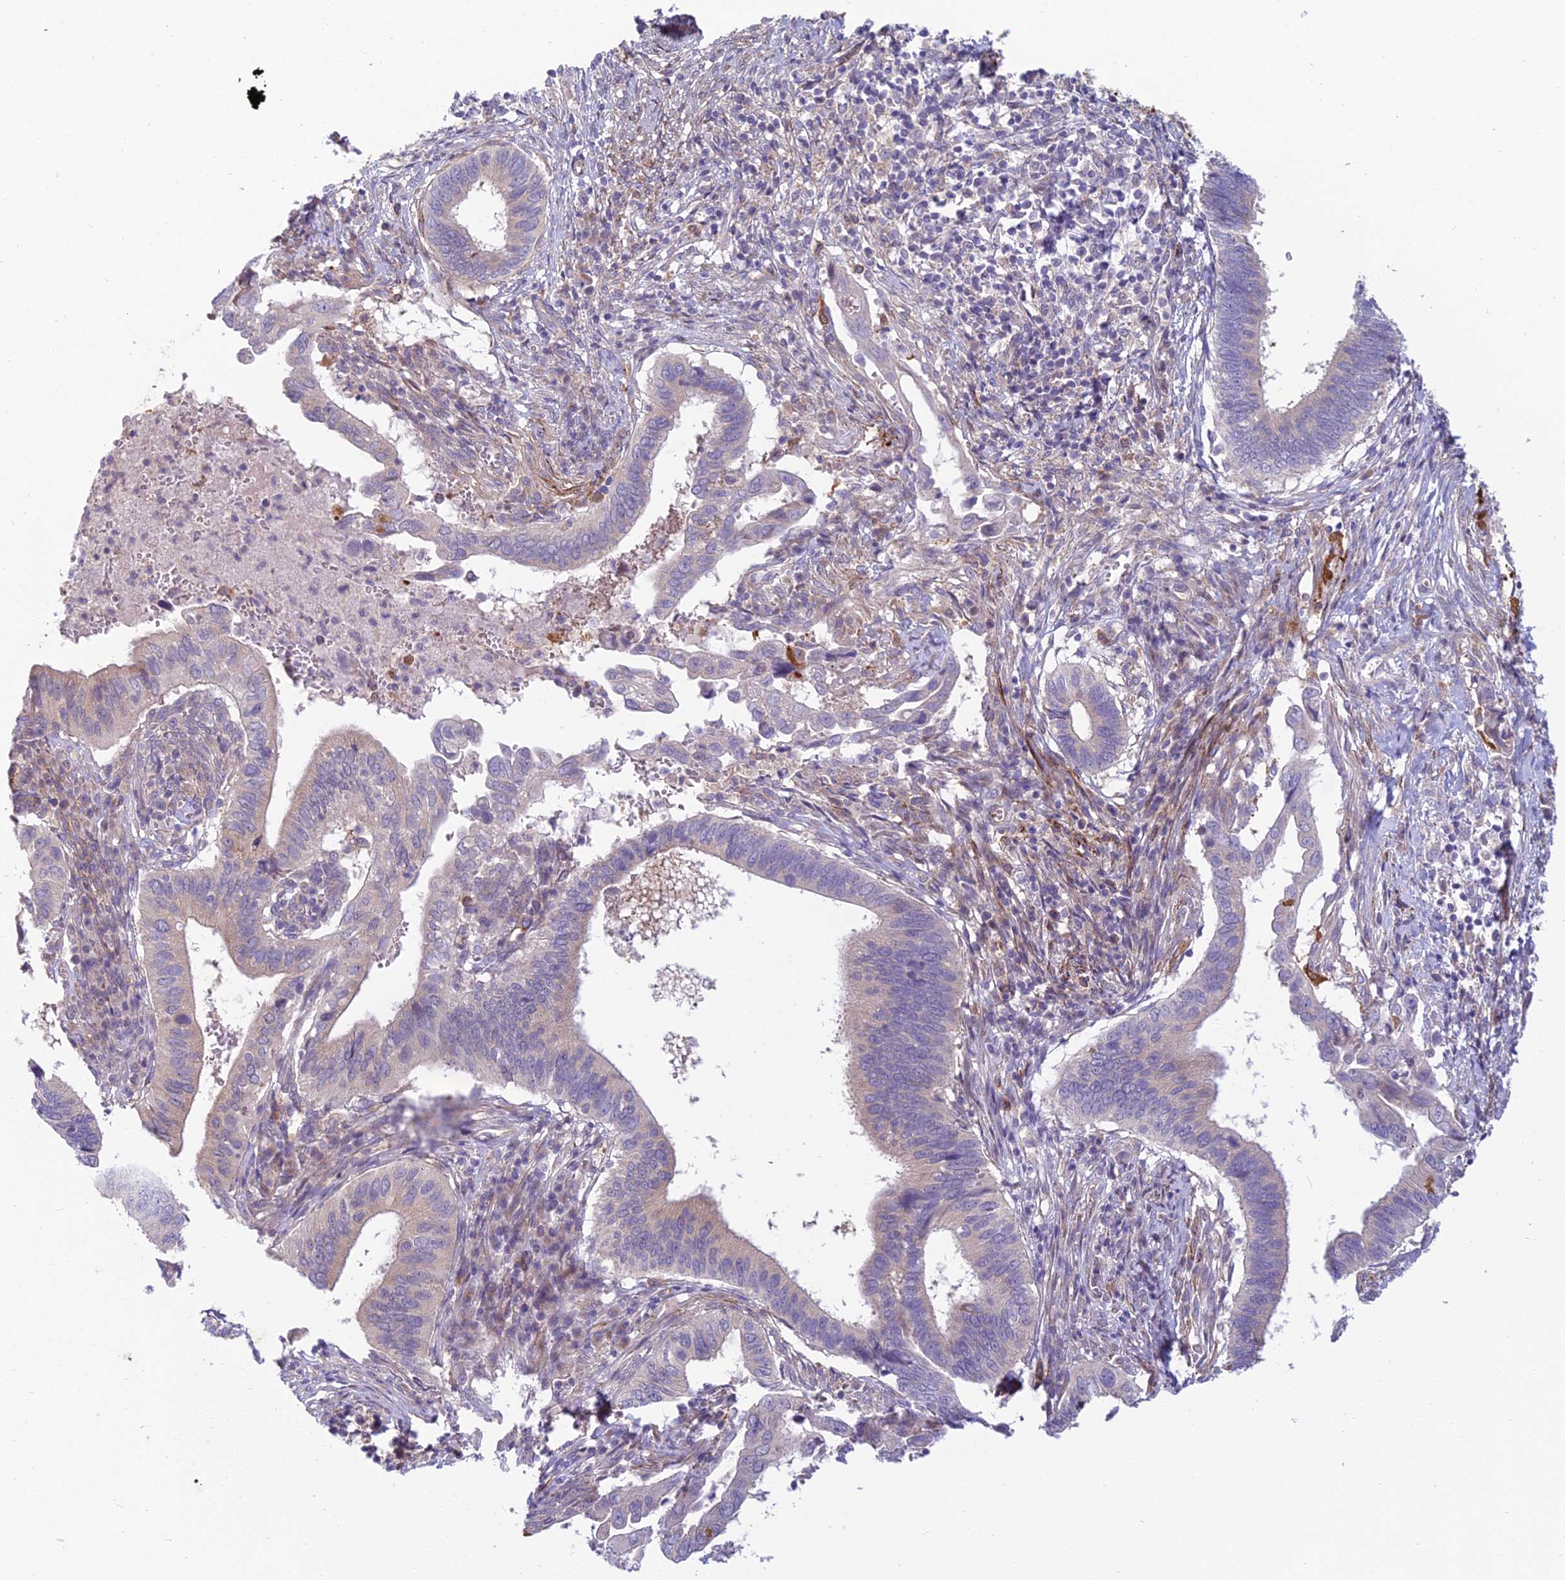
{"staining": {"intensity": "negative", "quantity": "none", "location": "none"}, "tissue": "cervical cancer", "cell_type": "Tumor cells", "image_type": "cancer", "snomed": [{"axis": "morphology", "description": "Adenocarcinoma, NOS"}, {"axis": "topography", "description": "Cervix"}], "caption": "Cervical cancer was stained to show a protein in brown. There is no significant expression in tumor cells. Nuclei are stained in blue.", "gene": "DUS2", "patient": {"sex": "female", "age": 42}}